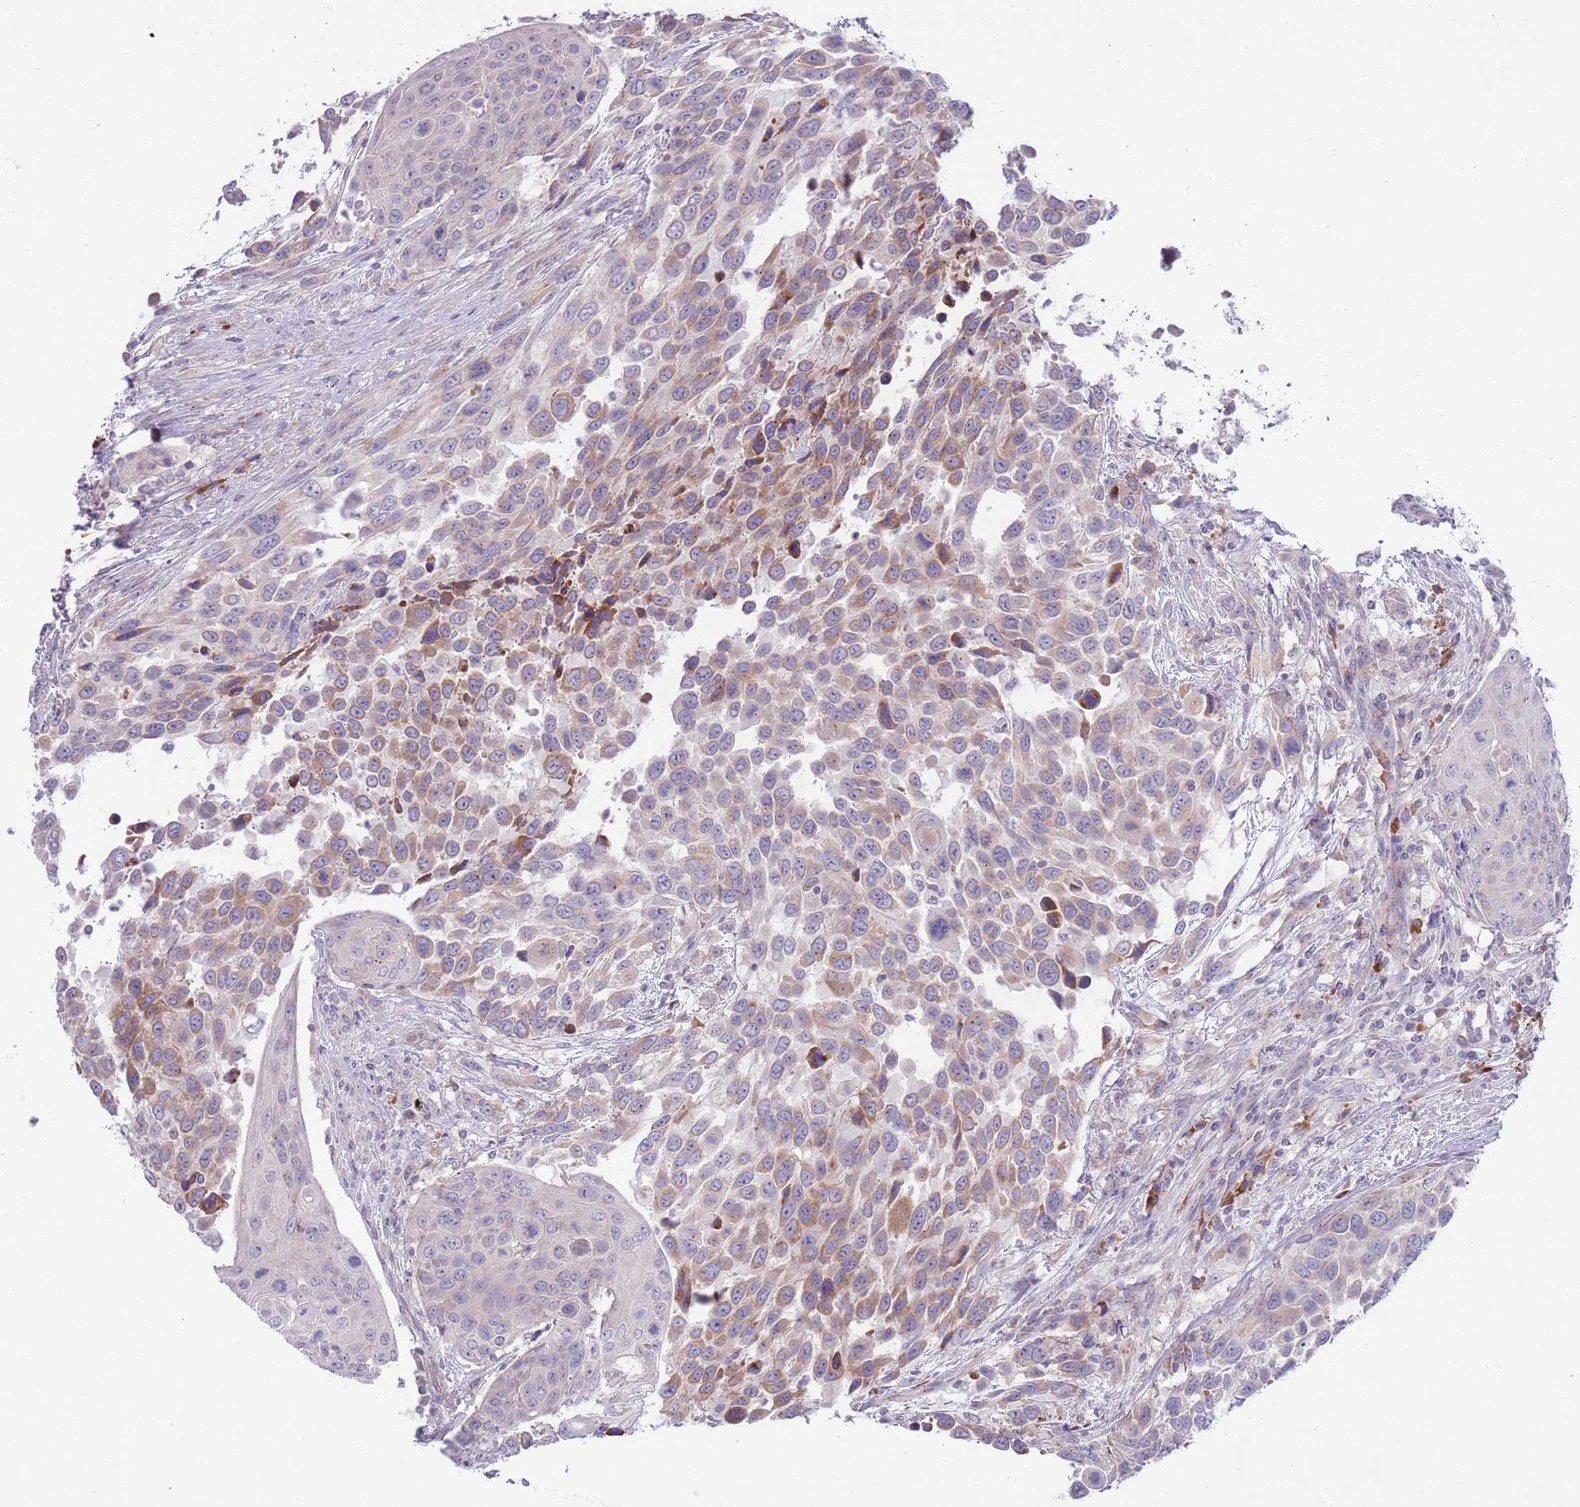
{"staining": {"intensity": "moderate", "quantity": "25%-75%", "location": "cytoplasmic/membranous"}, "tissue": "urothelial cancer", "cell_type": "Tumor cells", "image_type": "cancer", "snomed": [{"axis": "morphology", "description": "Urothelial carcinoma, High grade"}, {"axis": "topography", "description": "Urinary bladder"}], "caption": "Urothelial cancer tissue displays moderate cytoplasmic/membranous staining in about 25%-75% of tumor cells", "gene": "LTB", "patient": {"sex": "female", "age": 70}}